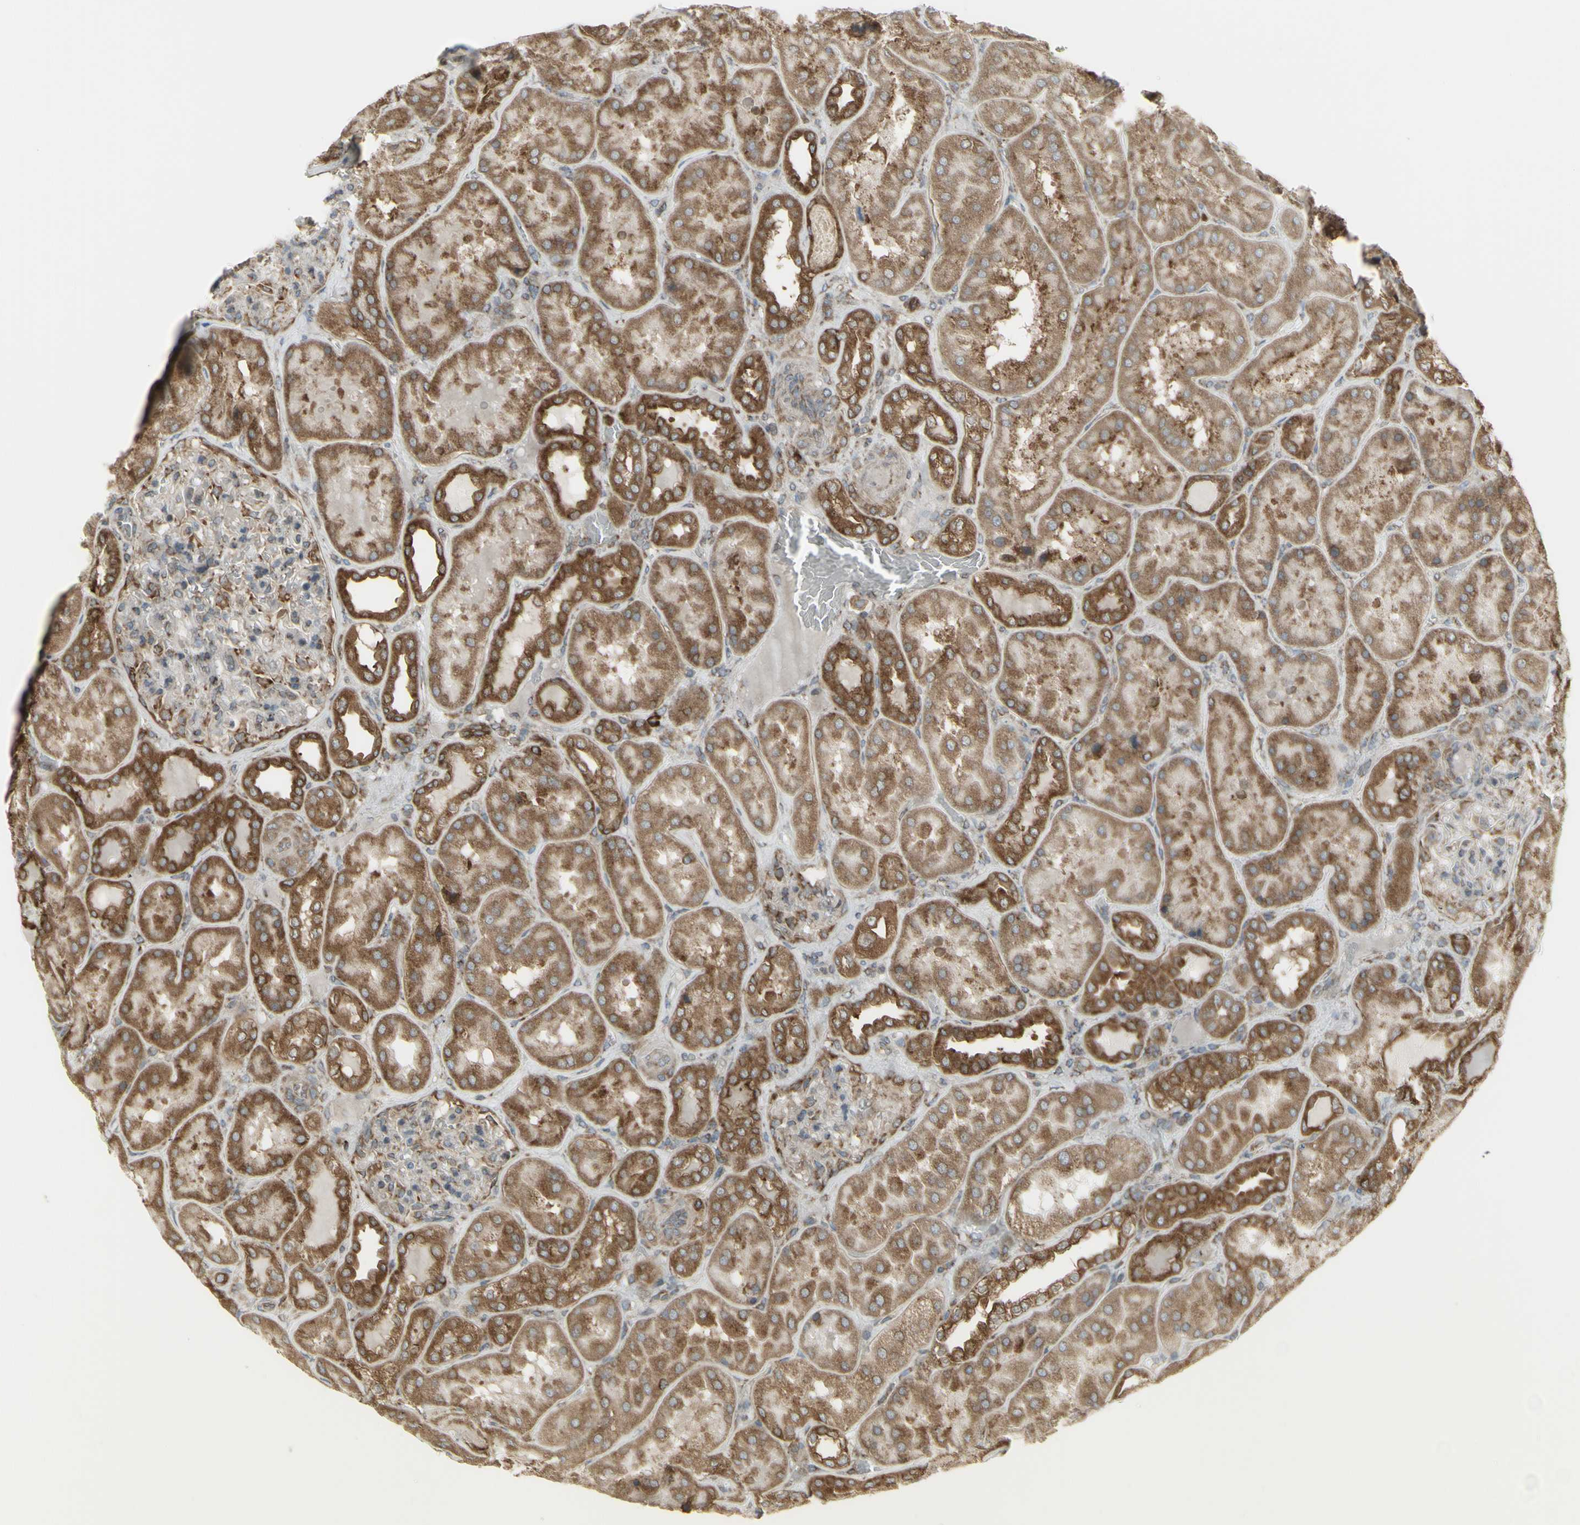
{"staining": {"intensity": "weak", "quantity": ">75%", "location": "cytoplasmic/membranous"}, "tissue": "kidney", "cell_type": "Cells in glomeruli", "image_type": "normal", "snomed": [{"axis": "morphology", "description": "Normal tissue, NOS"}, {"axis": "topography", "description": "Kidney"}], "caption": "DAB immunohistochemical staining of unremarkable human kidney exhibits weak cytoplasmic/membranous protein staining in approximately >75% of cells in glomeruli.", "gene": "FKBP3", "patient": {"sex": "female", "age": 56}}